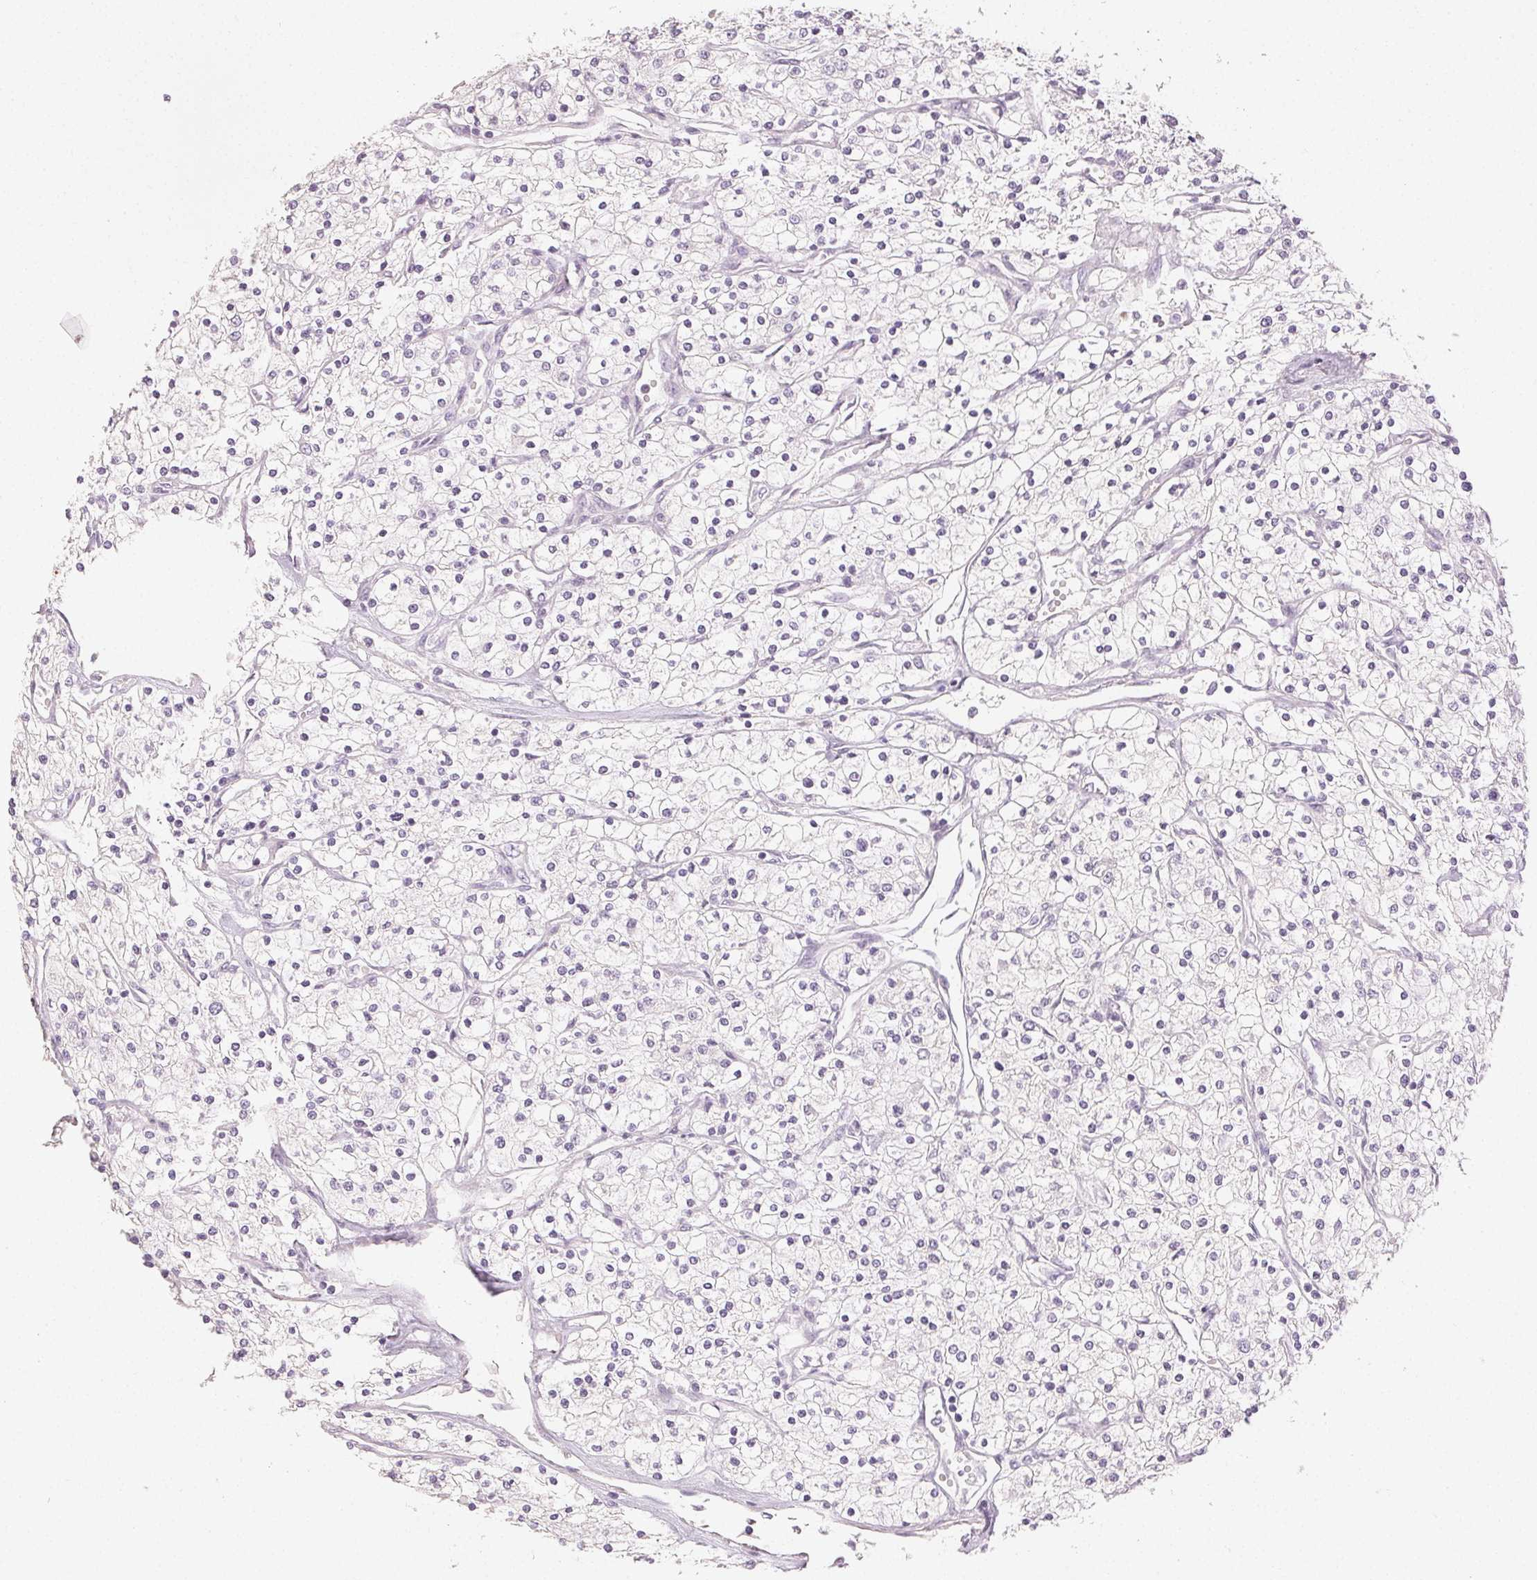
{"staining": {"intensity": "negative", "quantity": "none", "location": "none"}, "tissue": "renal cancer", "cell_type": "Tumor cells", "image_type": "cancer", "snomed": [{"axis": "morphology", "description": "Adenocarcinoma, NOS"}, {"axis": "topography", "description": "Kidney"}], "caption": "DAB (3,3'-diaminobenzidine) immunohistochemical staining of human renal cancer (adenocarcinoma) displays no significant staining in tumor cells.", "gene": "LVRN", "patient": {"sex": "male", "age": 80}}